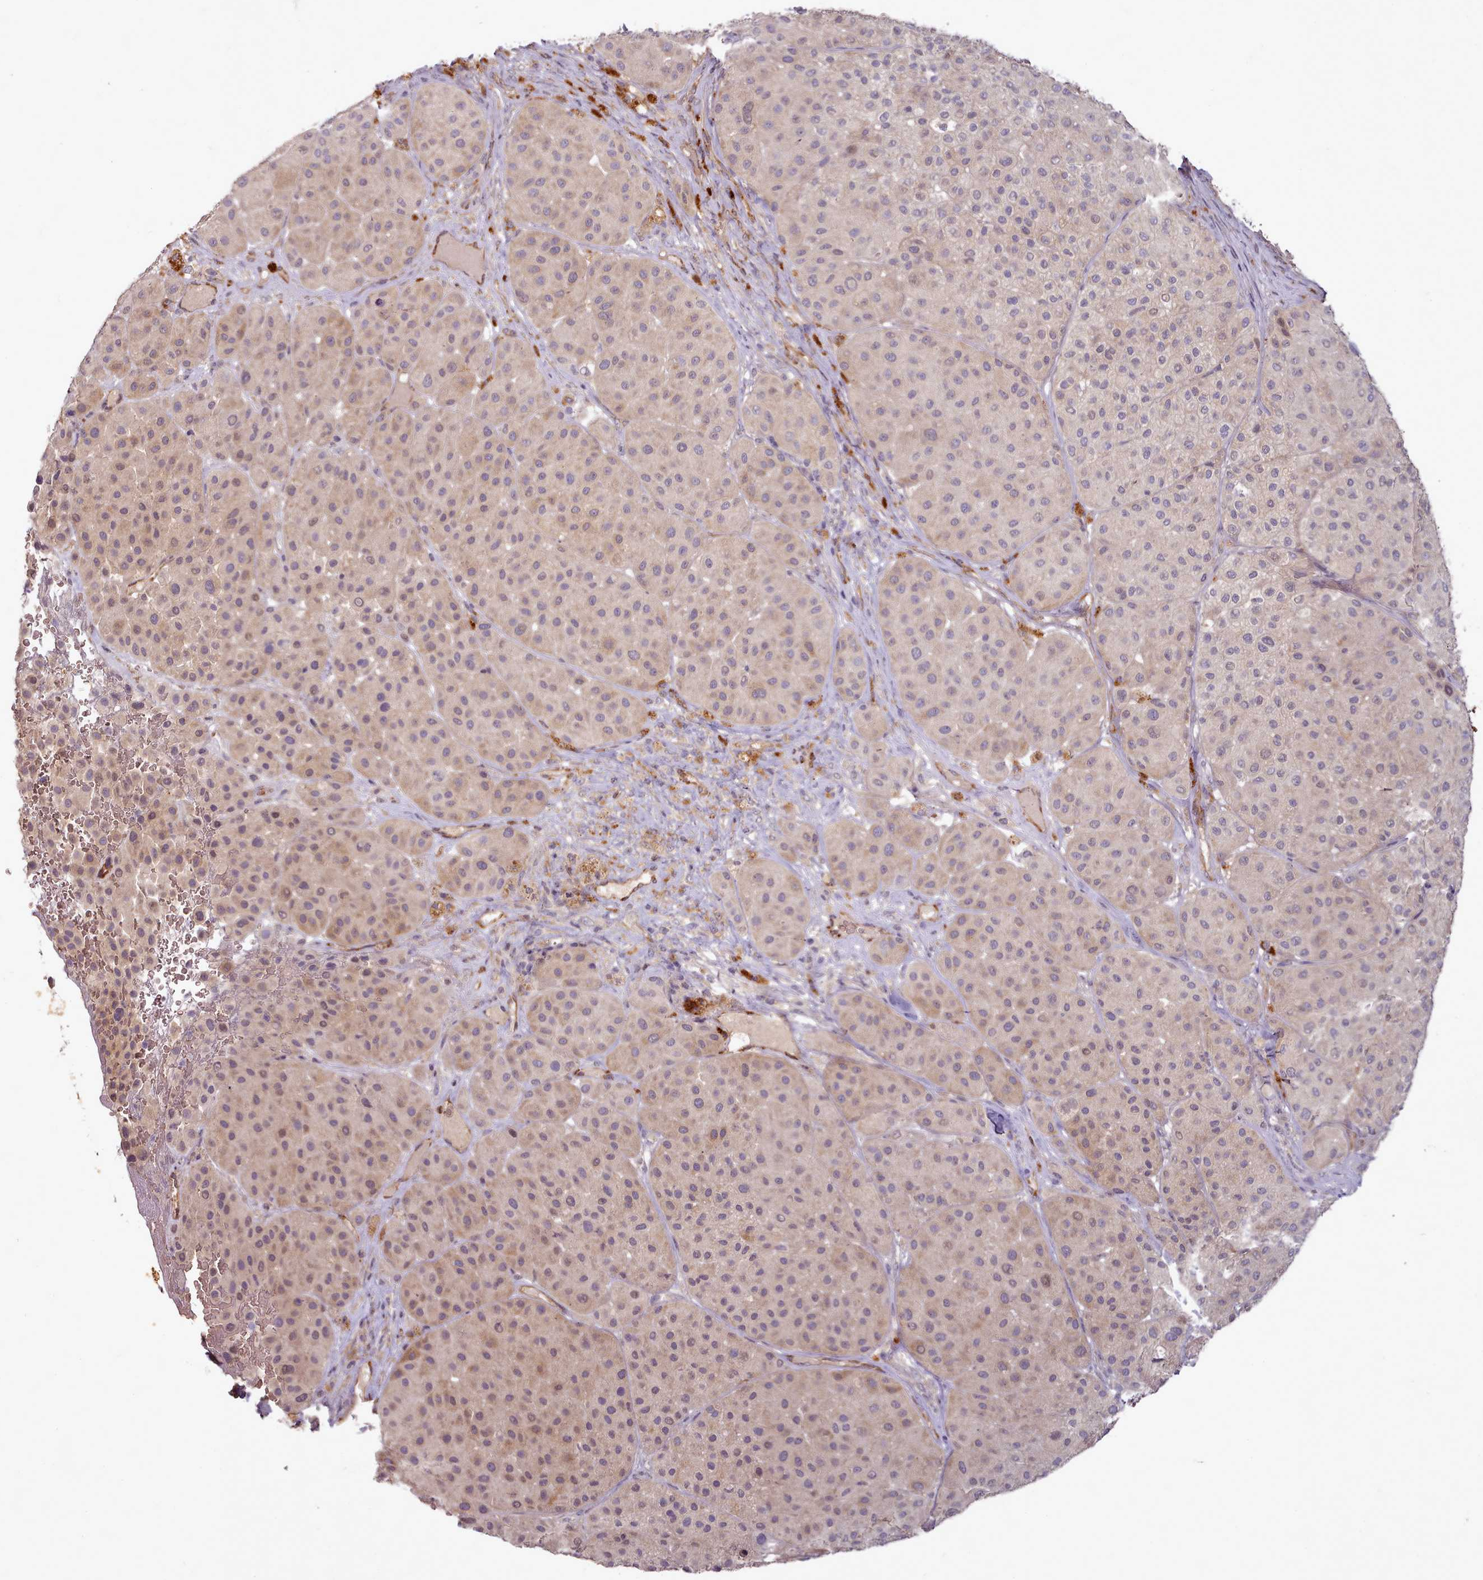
{"staining": {"intensity": "weak", "quantity": ">75%", "location": "cytoplasmic/membranous,nuclear"}, "tissue": "melanoma", "cell_type": "Tumor cells", "image_type": "cancer", "snomed": [{"axis": "morphology", "description": "Malignant melanoma, Metastatic site"}, {"axis": "topography", "description": "Smooth muscle"}], "caption": "Human melanoma stained for a protein (brown) demonstrates weak cytoplasmic/membranous and nuclear positive expression in approximately >75% of tumor cells.", "gene": "C1QTNF5", "patient": {"sex": "male", "age": 41}}